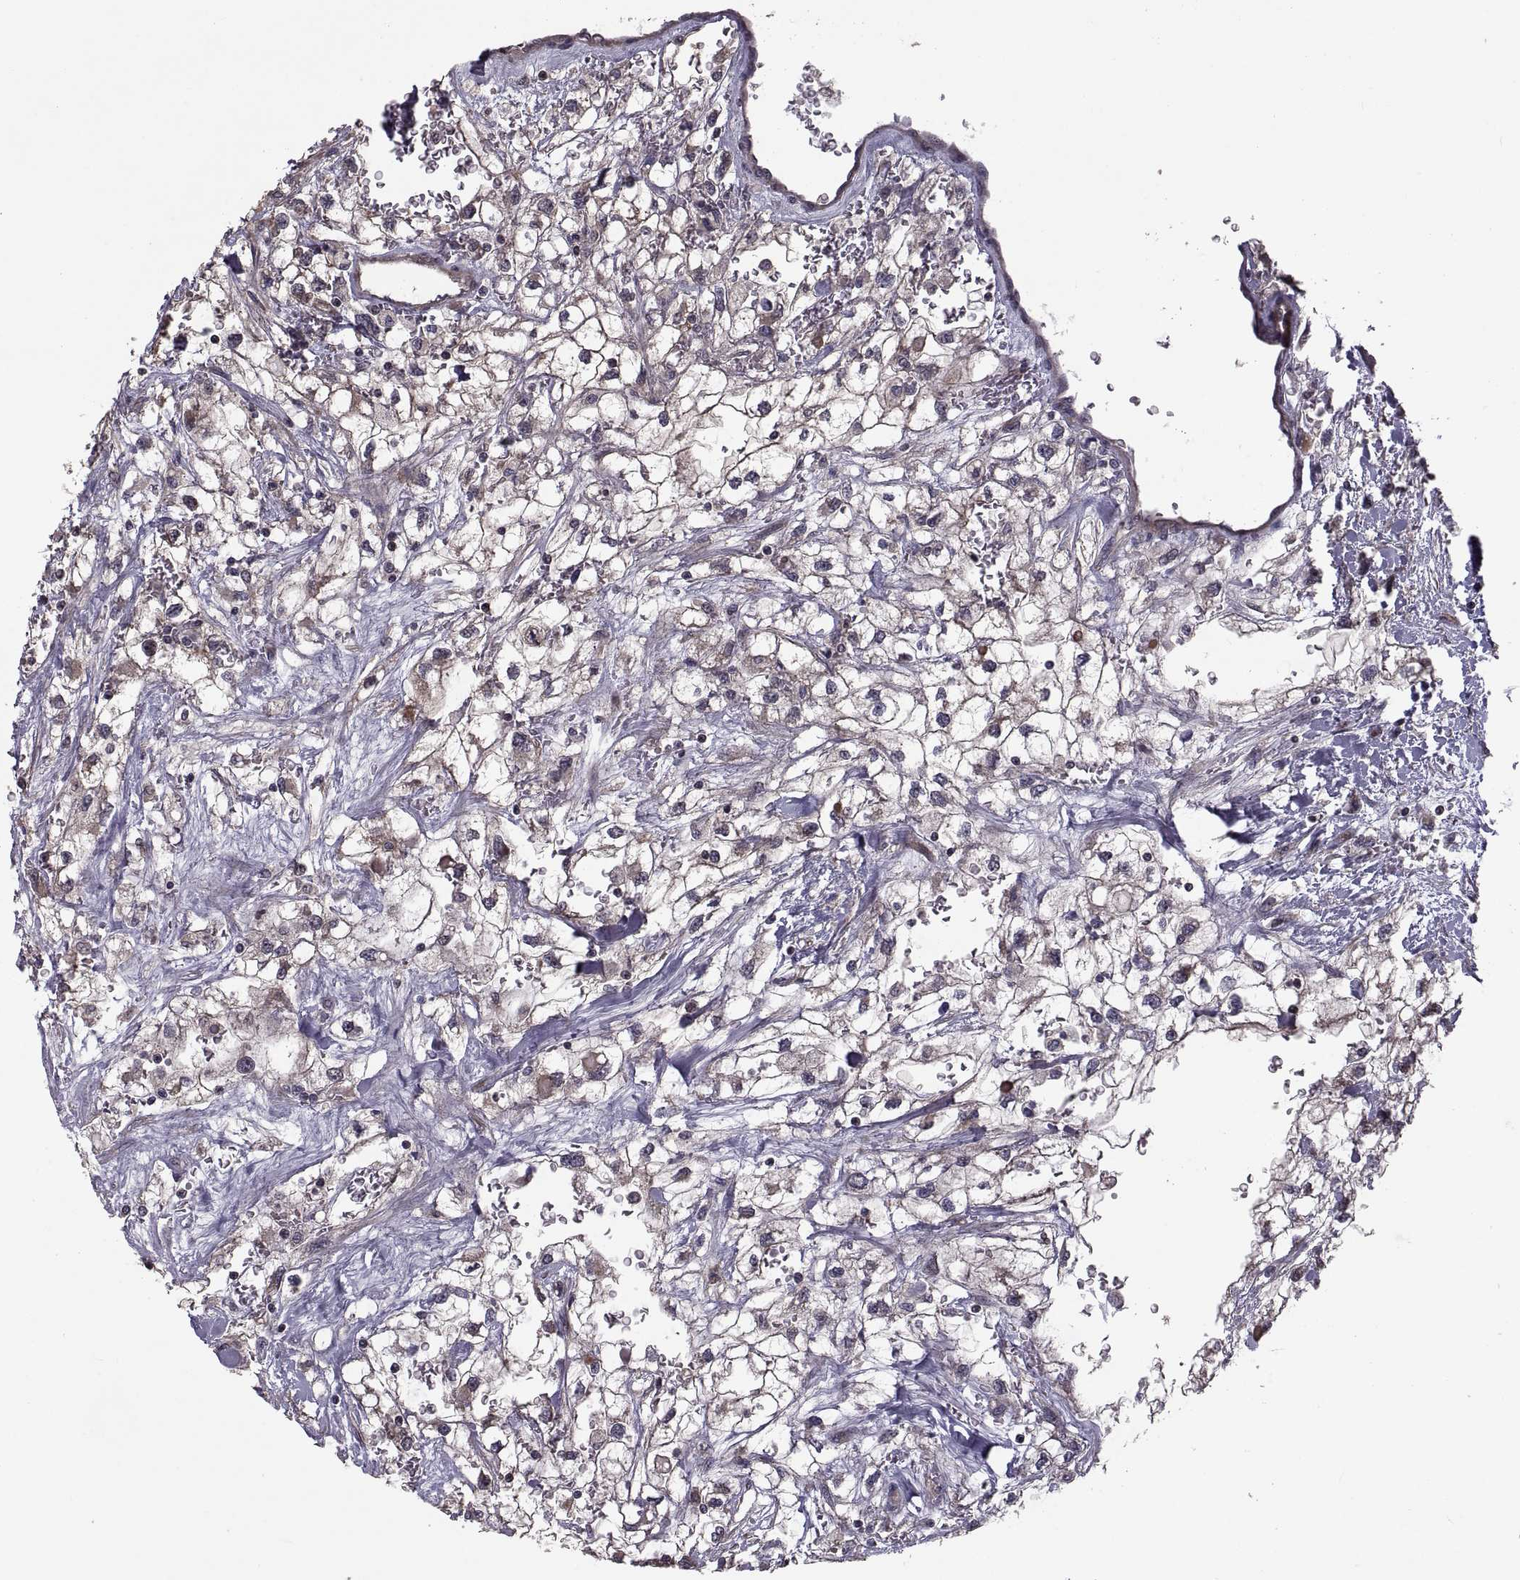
{"staining": {"intensity": "moderate", "quantity": "25%-75%", "location": "cytoplasmic/membranous"}, "tissue": "renal cancer", "cell_type": "Tumor cells", "image_type": "cancer", "snomed": [{"axis": "morphology", "description": "Adenocarcinoma, NOS"}, {"axis": "topography", "description": "Kidney"}], "caption": "High-magnification brightfield microscopy of renal adenocarcinoma stained with DAB (brown) and counterstained with hematoxylin (blue). tumor cells exhibit moderate cytoplasmic/membranous expression is appreciated in about25%-75% of cells. The staining is performed using DAB (3,3'-diaminobenzidine) brown chromogen to label protein expression. The nuclei are counter-stained blue using hematoxylin.", "gene": "PMM2", "patient": {"sex": "male", "age": 59}}